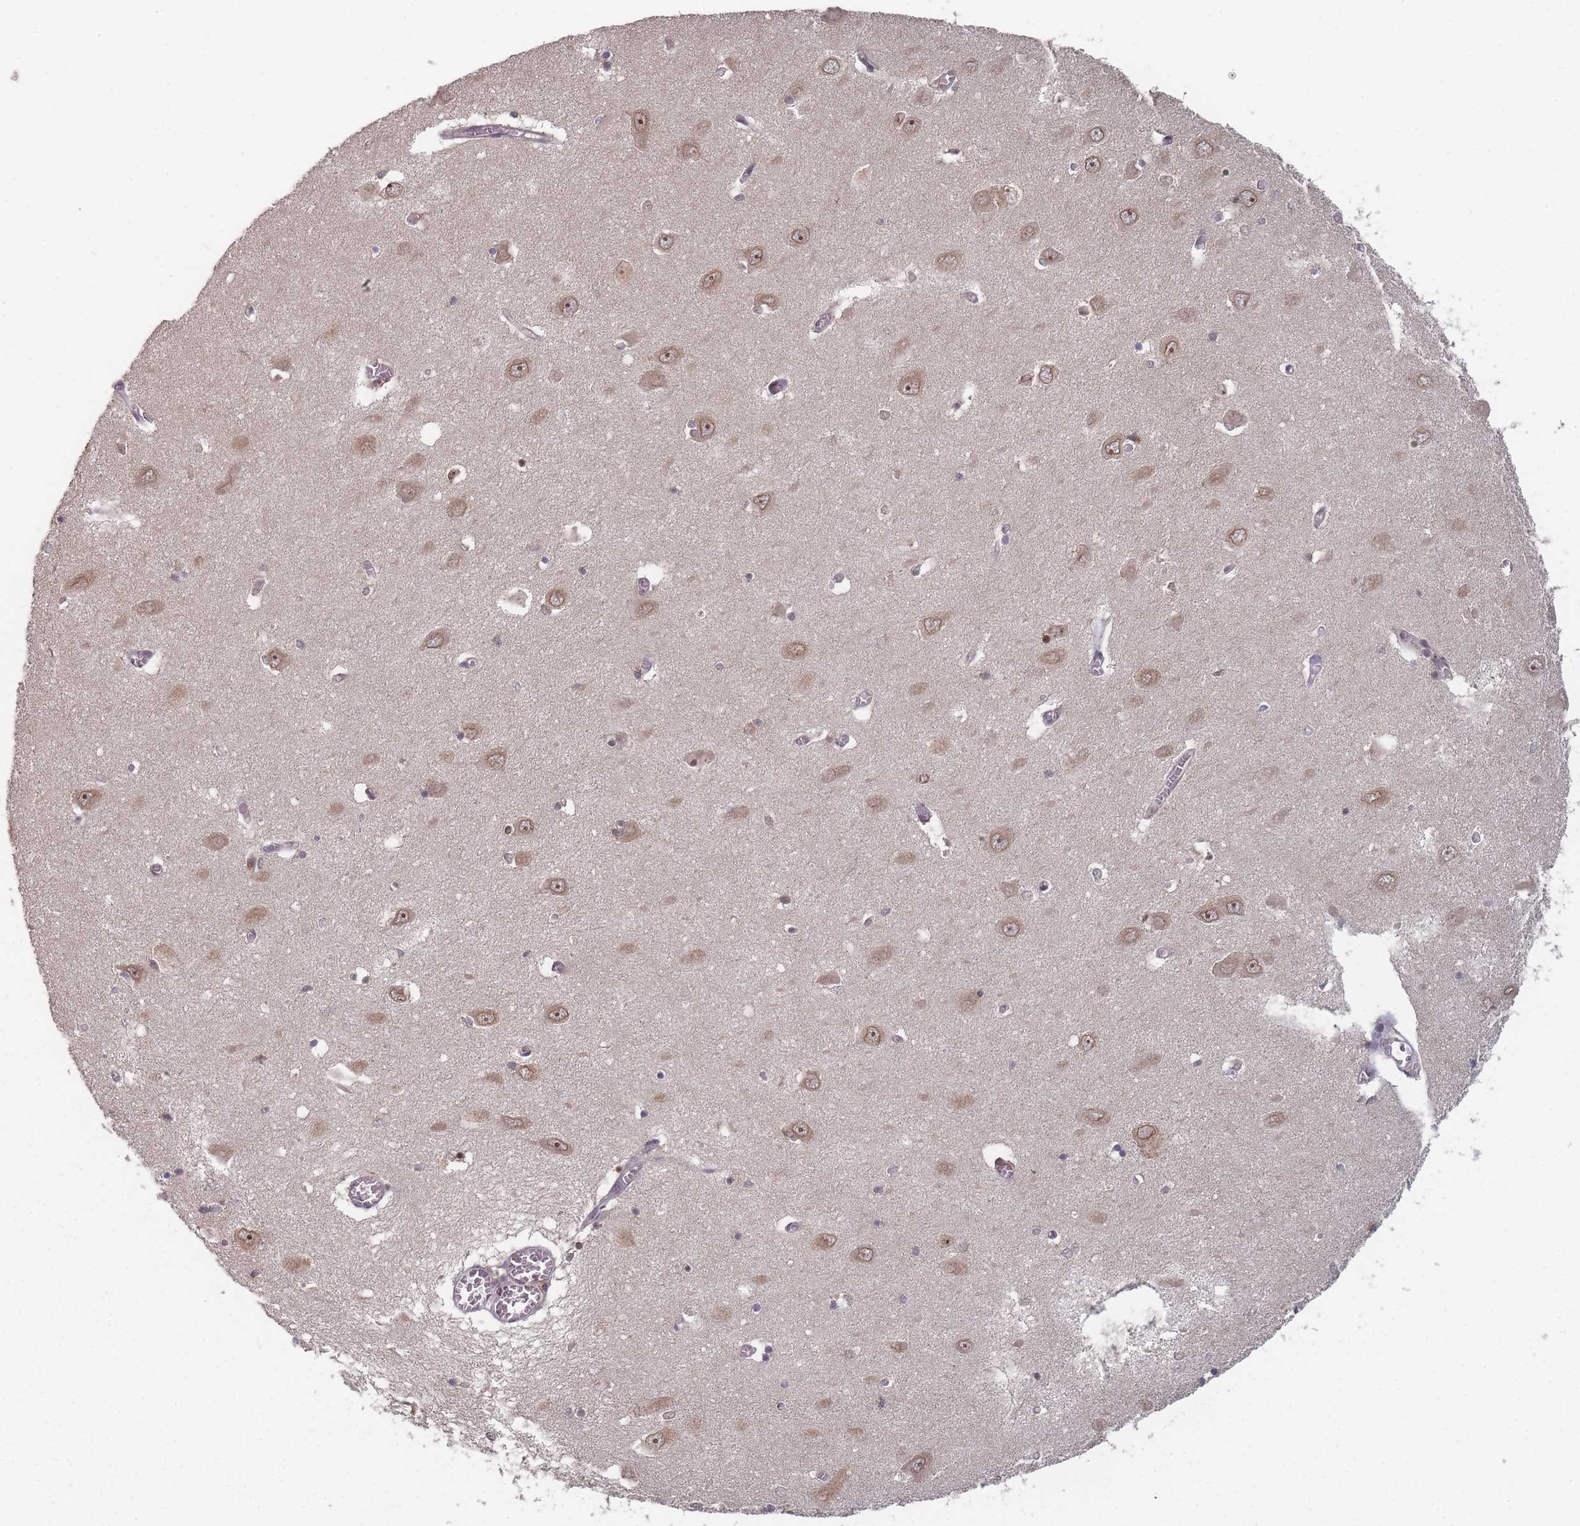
{"staining": {"intensity": "strong", "quantity": "<25%", "location": "cytoplasmic/membranous,nuclear"}, "tissue": "hippocampus", "cell_type": "Glial cells", "image_type": "normal", "snomed": [{"axis": "morphology", "description": "Normal tissue, NOS"}, {"axis": "topography", "description": "Hippocampus"}], "caption": "Immunohistochemistry (IHC) of normal human hippocampus reveals medium levels of strong cytoplasmic/membranous,nuclear positivity in approximately <25% of glial cells. (Stains: DAB (3,3'-diaminobenzidine) in brown, nuclei in blue, Microscopy: brightfield microscopy at high magnification).", "gene": "TBC1D25", "patient": {"sex": "male", "age": 70}}